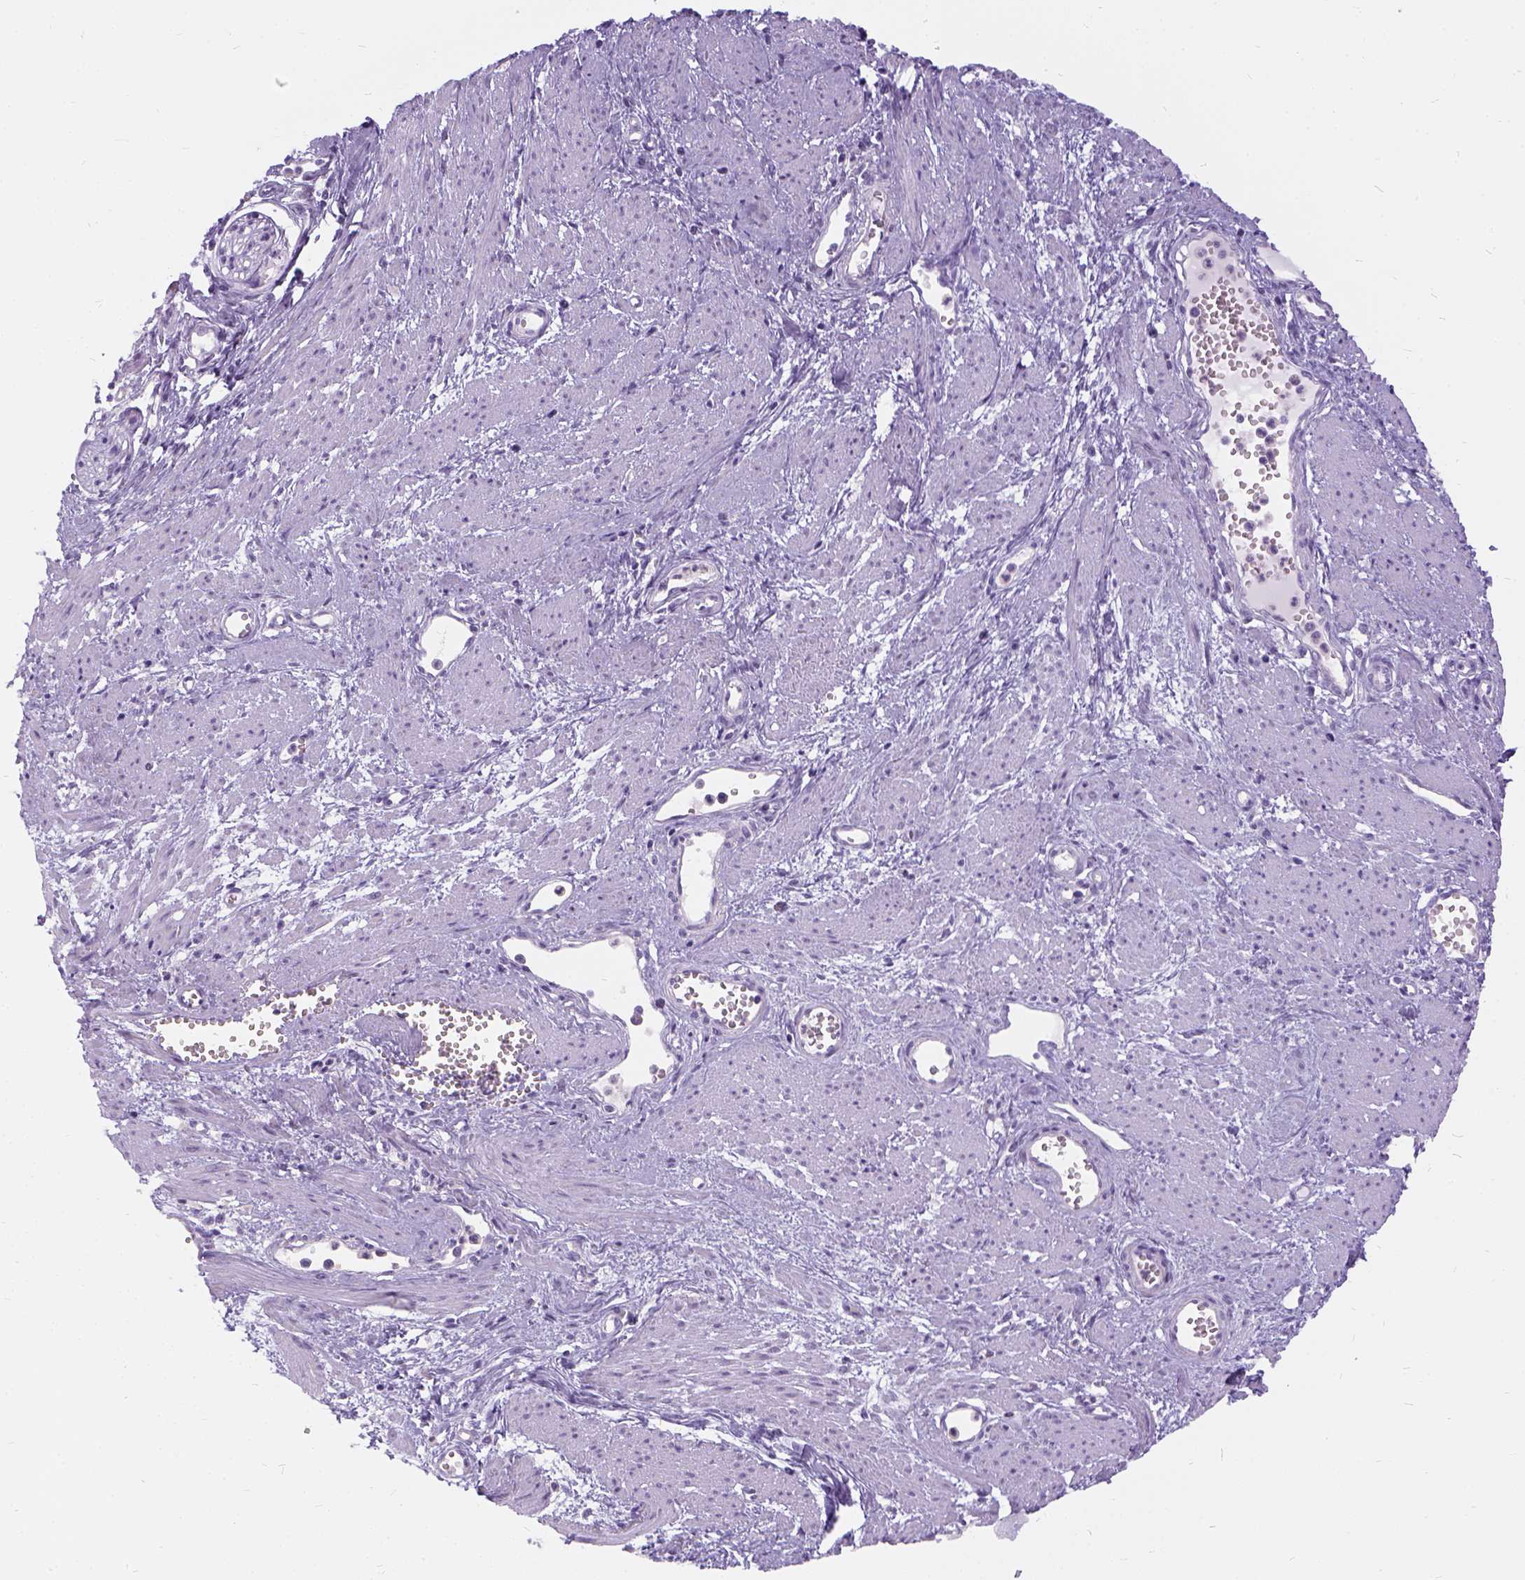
{"staining": {"intensity": "negative", "quantity": "none", "location": "none"}, "tissue": "cervical cancer", "cell_type": "Tumor cells", "image_type": "cancer", "snomed": [{"axis": "morphology", "description": "Squamous cell carcinoma, NOS"}, {"axis": "topography", "description": "Cervix"}], "caption": "Tumor cells are negative for protein expression in human cervical cancer (squamous cell carcinoma).", "gene": "FDX1", "patient": {"sex": "female", "age": 40}}